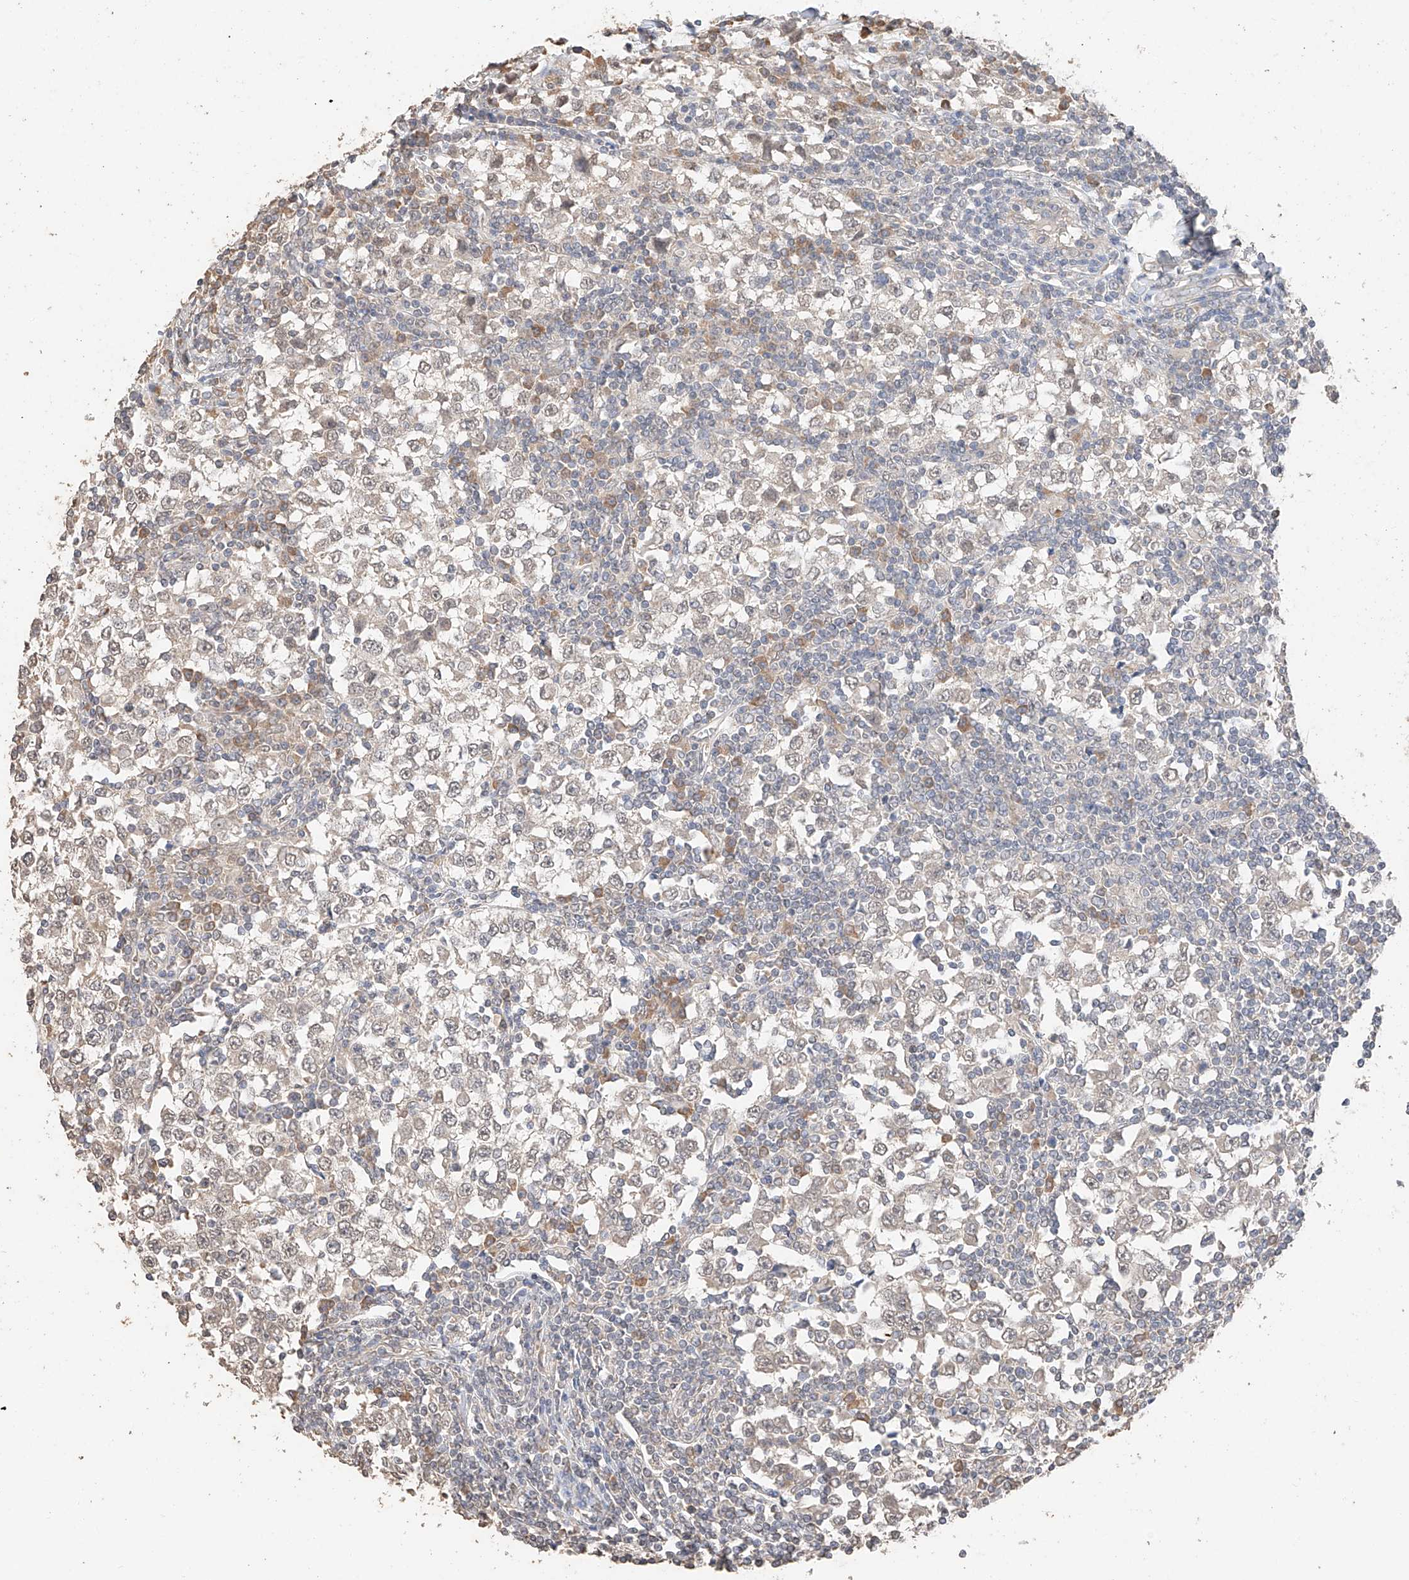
{"staining": {"intensity": "weak", "quantity": "<25%", "location": "cytoplasmic/membranous"}, "tissue": "testis cancer", "cell_type": "Tumor cells", "image_type": "cancer", "snomed": [{"axis": "morphology", "description": "Seminoma, NOS"}, {"axis": "topography", "description": "Testis"}], "caption": "This is an immunohistochemistry photomicrograph of human seminoma (testis). There is no positivity in tumor cells.", "gene": "IL22RA2", "patient": {"sex": "male", "age": 65}}